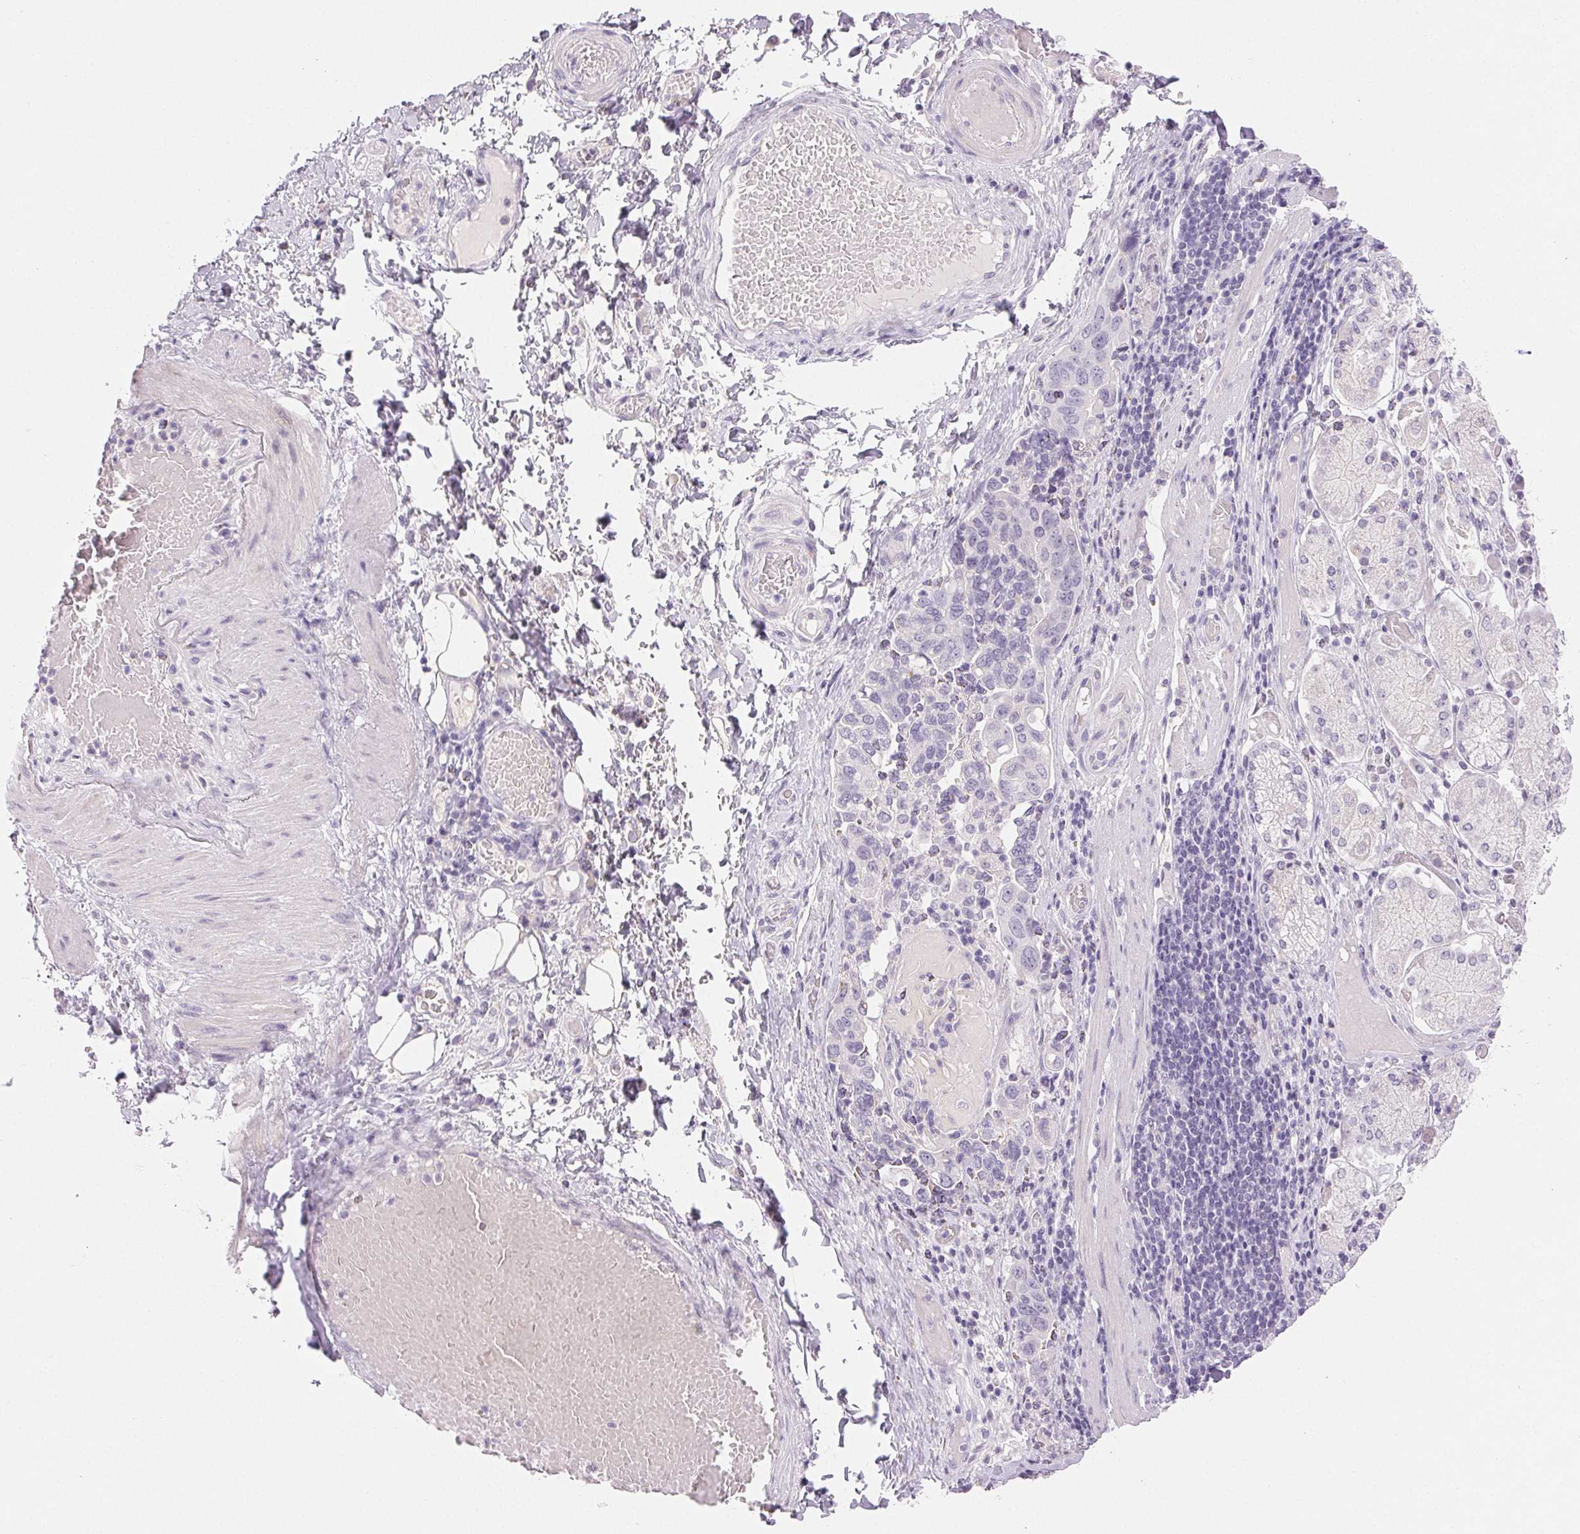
{"staining": {"intensity": "negative", "quantity": "none", "location": "none"}, "tissue": "stomach cancer", "cell_type": "Tumor cells", "image_type": "cancer", "snomed": [{"axis": "morphology", "description": "Adenocarcinoma, NOS"}, {"axis": "topography", "description": "Stomach, upper"}, {"axis": "topography", "description": "Stomach"}], "caption": "DAB immunohistochemical staining of stomach cancer (adenocarcinoma) exhibits no significant expression in tumor cells.", "gene": "BPIFB2", "patient": {"sex": "male", "age": 62}}